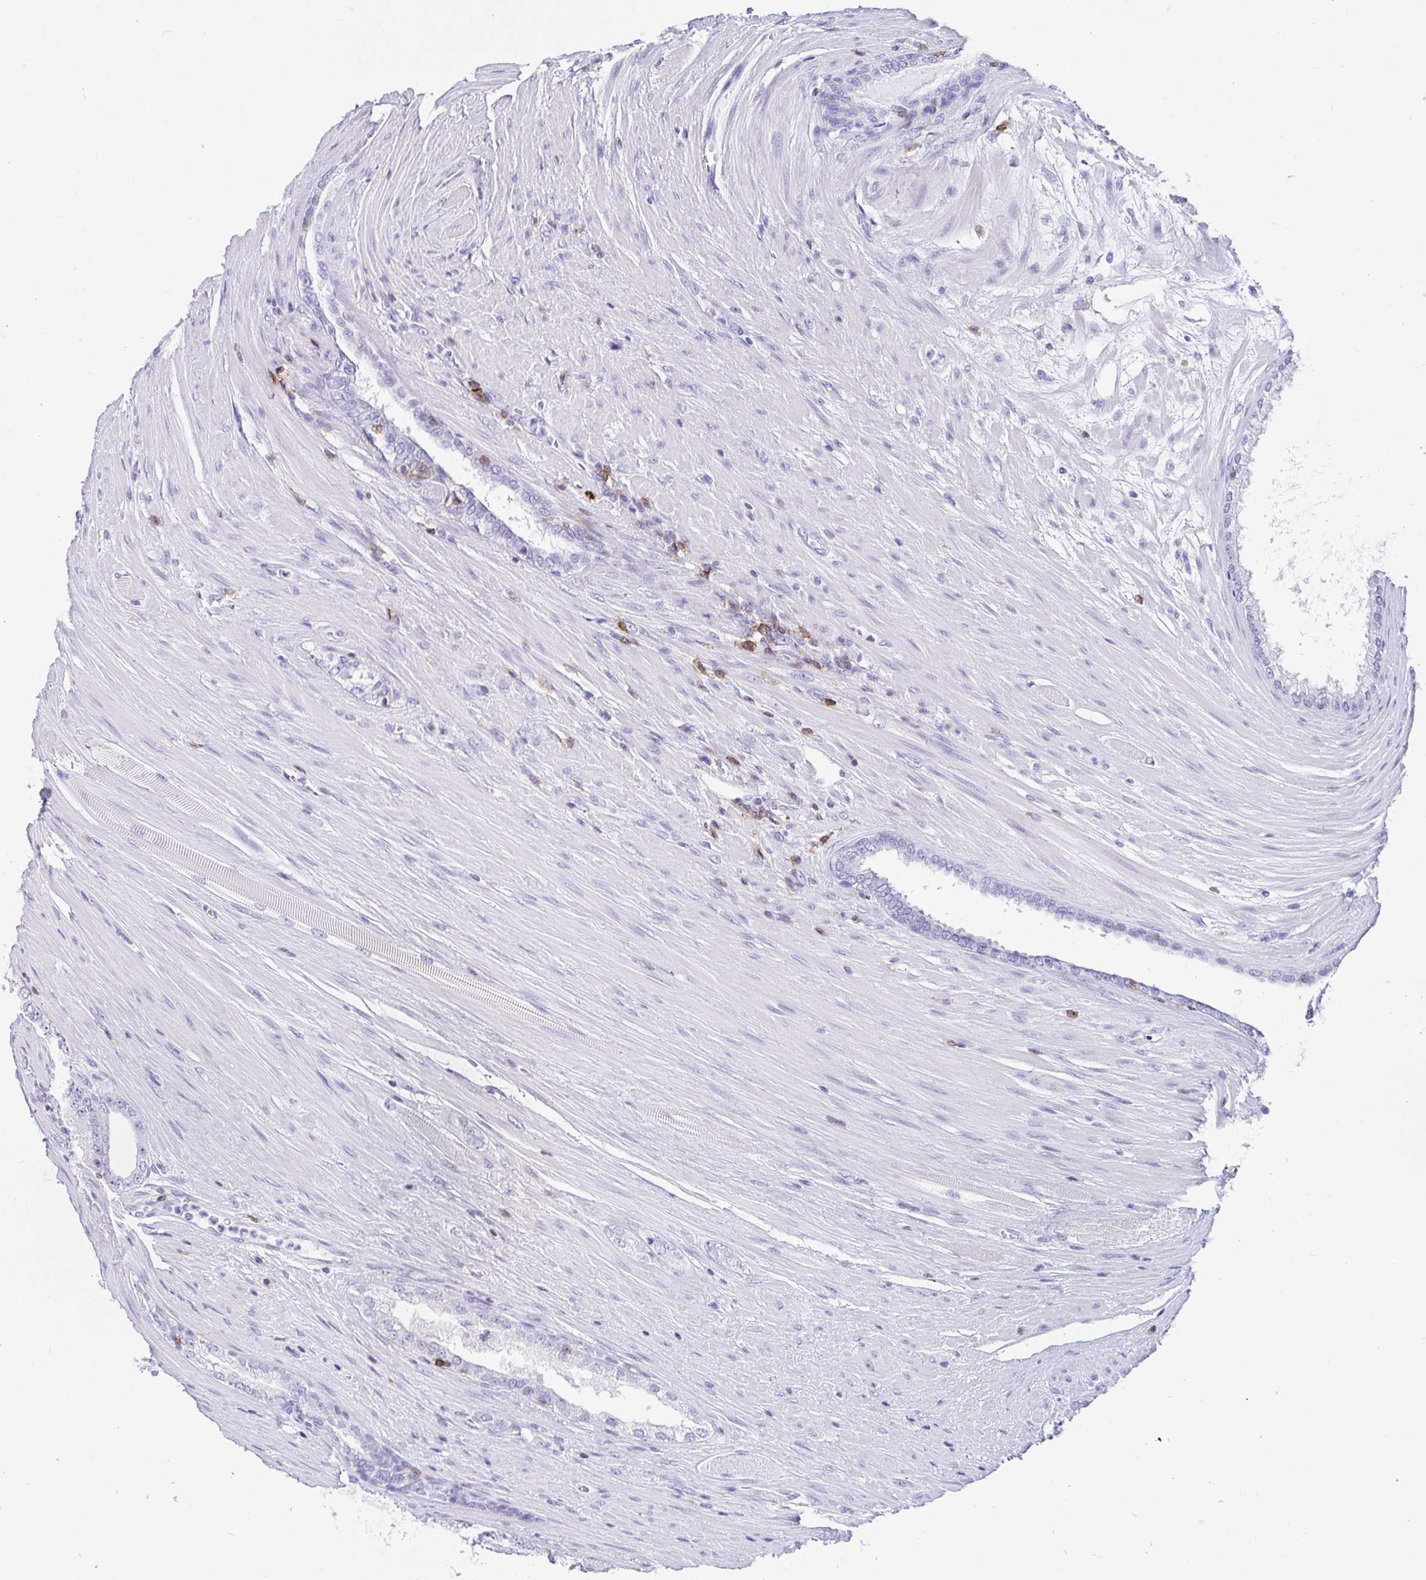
{"staining": {"intensity": "negative", "quantity": "none", "location": "none"}, "tissue": "prostate cancer", "cell_type": "Tumor cells", "image_type": "cancer", "snomed": [{"axis": "morphology", "description": "Adenocarcinoma, Low grade"}, {"axis": "topography", "description": "Prostate"}], "caption": "Tumor cells show no significant positivity in low-grade adenocarcinoma (prostate).", "gene": "CD5", "patient": {"sex": "male", "age": 67}}